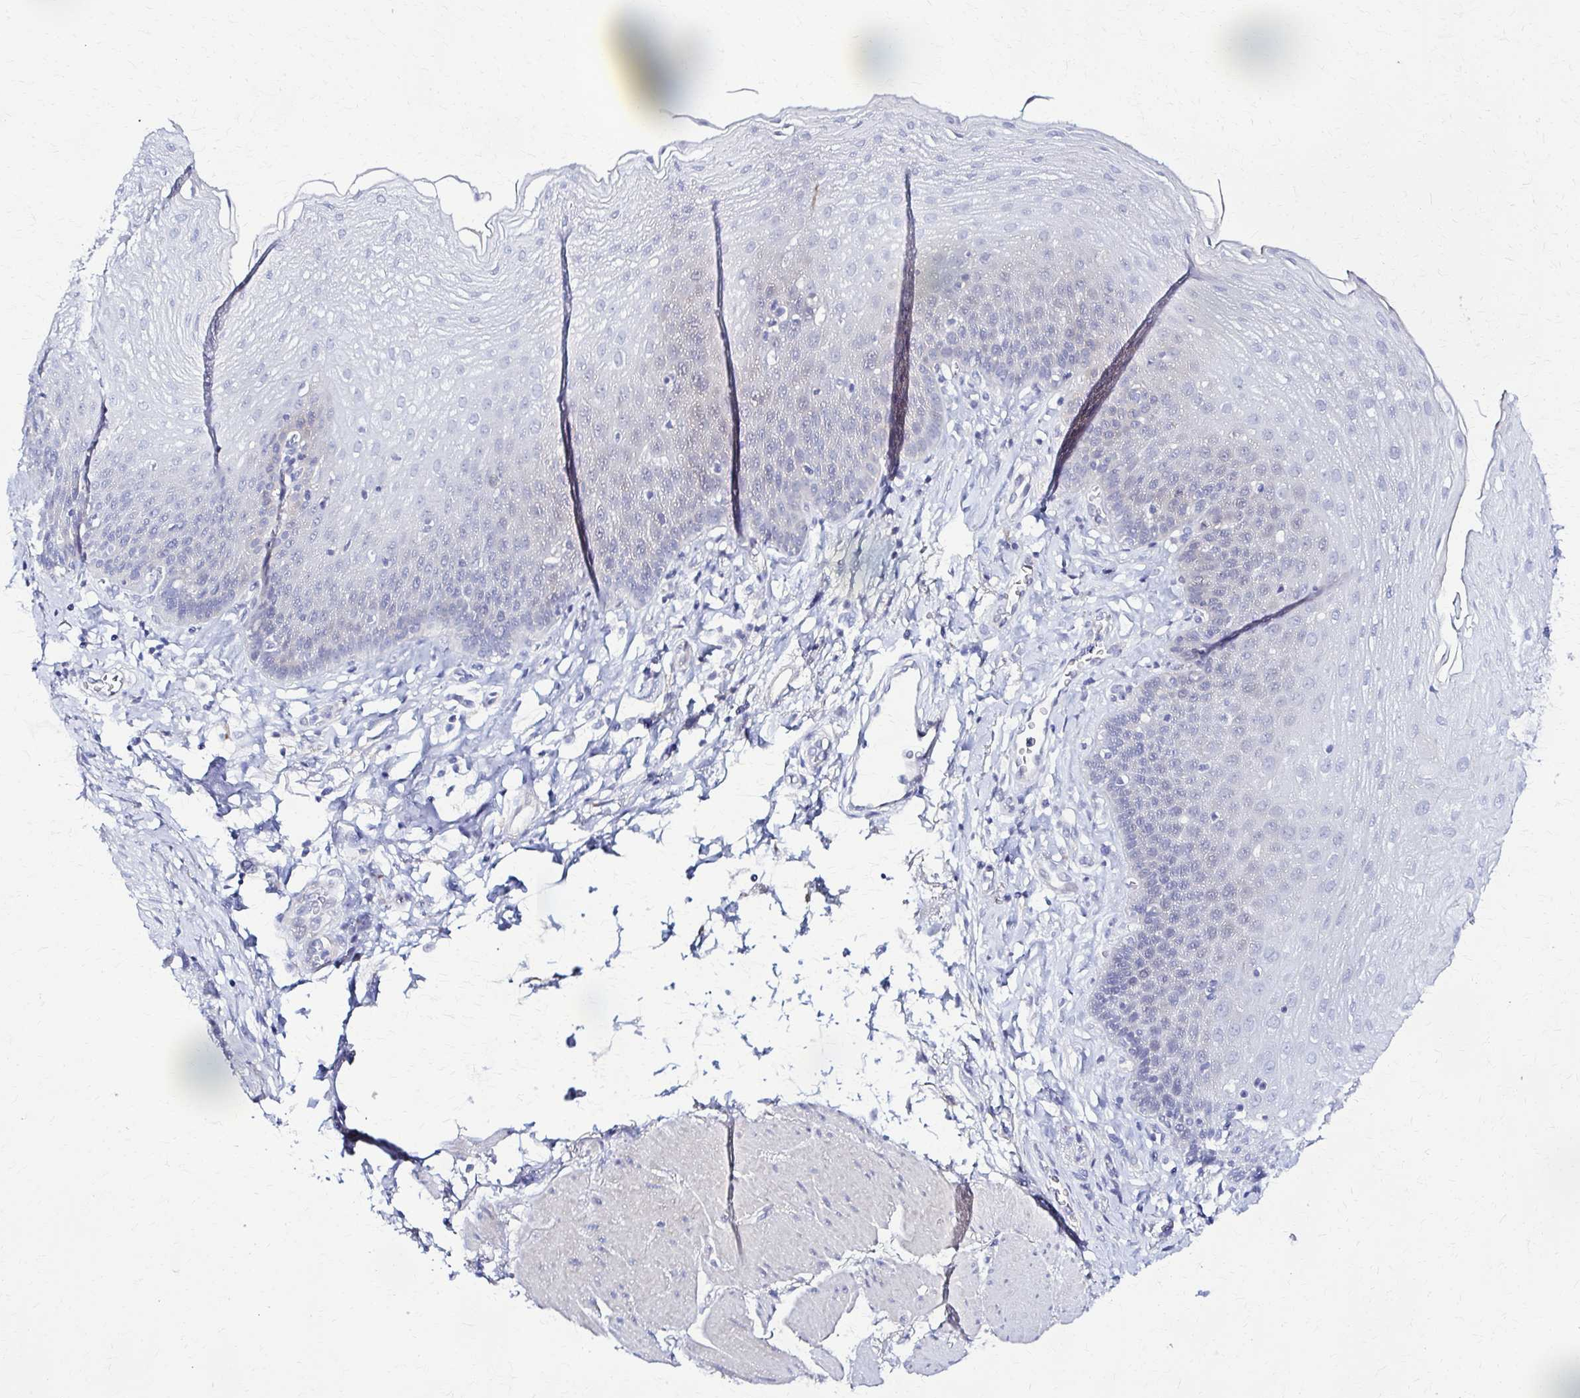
{"staining": {"intensity": "negative", "quantity": "none", "location": "none"}, "tissue": "esophagus", "cell_type": "Squamous epithelial cells", "image_type": "normal", "snomed": [{"axis": "morphology", "description": "Normal tissue, NOS"}, {"axis": "topography", "description": "Esophagus"}], "caption": "The micrograph reveals no significant positivity in squamous epithelial cells of esophagus.", "gene": "RHOBTB2", "patient": {"sex": "female", "age": 81}}